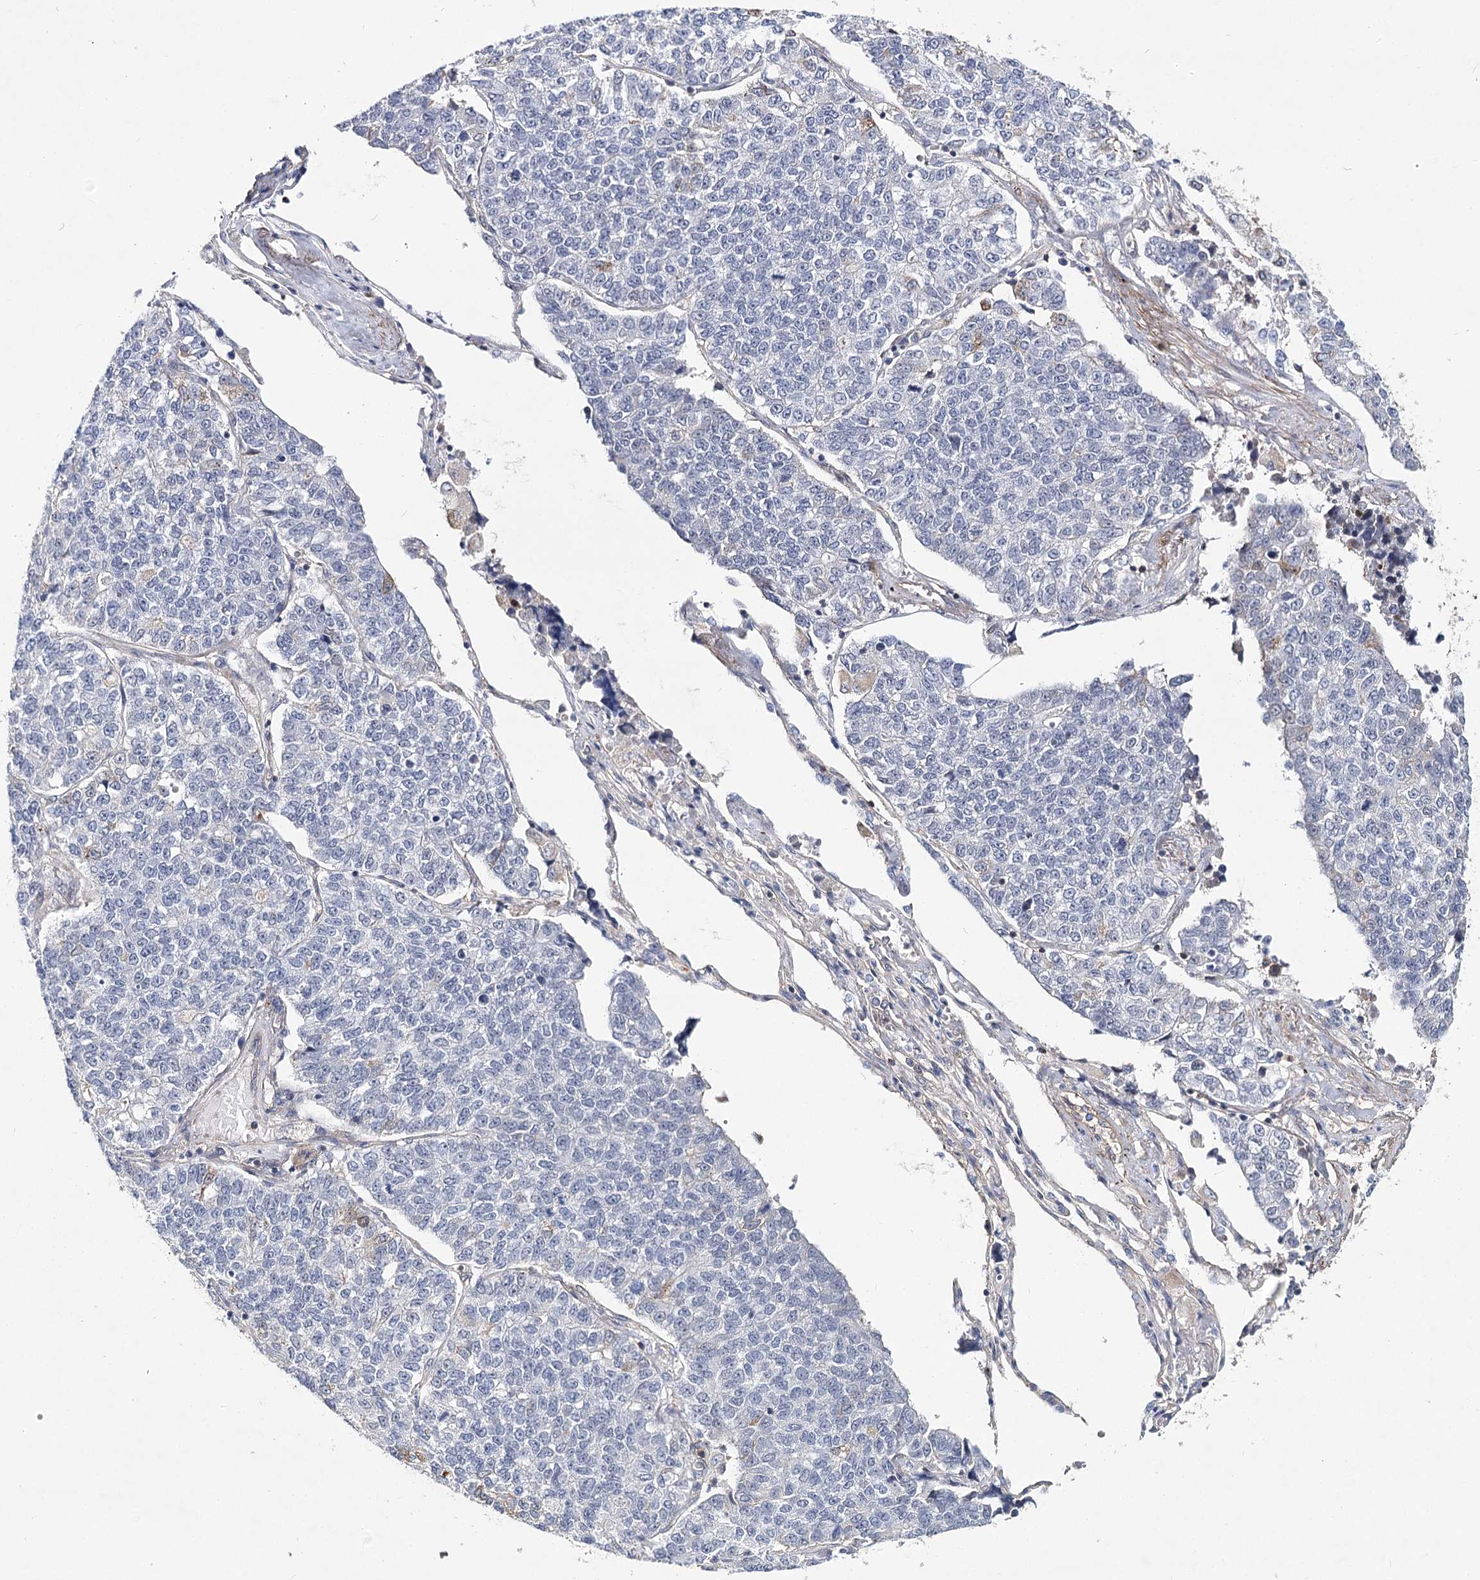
{"staining": {"intensity": "negative", "quantity": "none", "location": "none"}, "tissue": "lung cancer", "cell_type": "Tumor cells", "image_type": "cancer", "snomed": [{"axis": "morphology", "description": "Adenocarcinoma, NOS"}, {"axis": "topography", "description": "Lung"}], "caption": "The image exhibits no staining of tumor cells in lung cancer.", "gene": "TMEM218", "patient": {"sex": "male", "age": 49}}